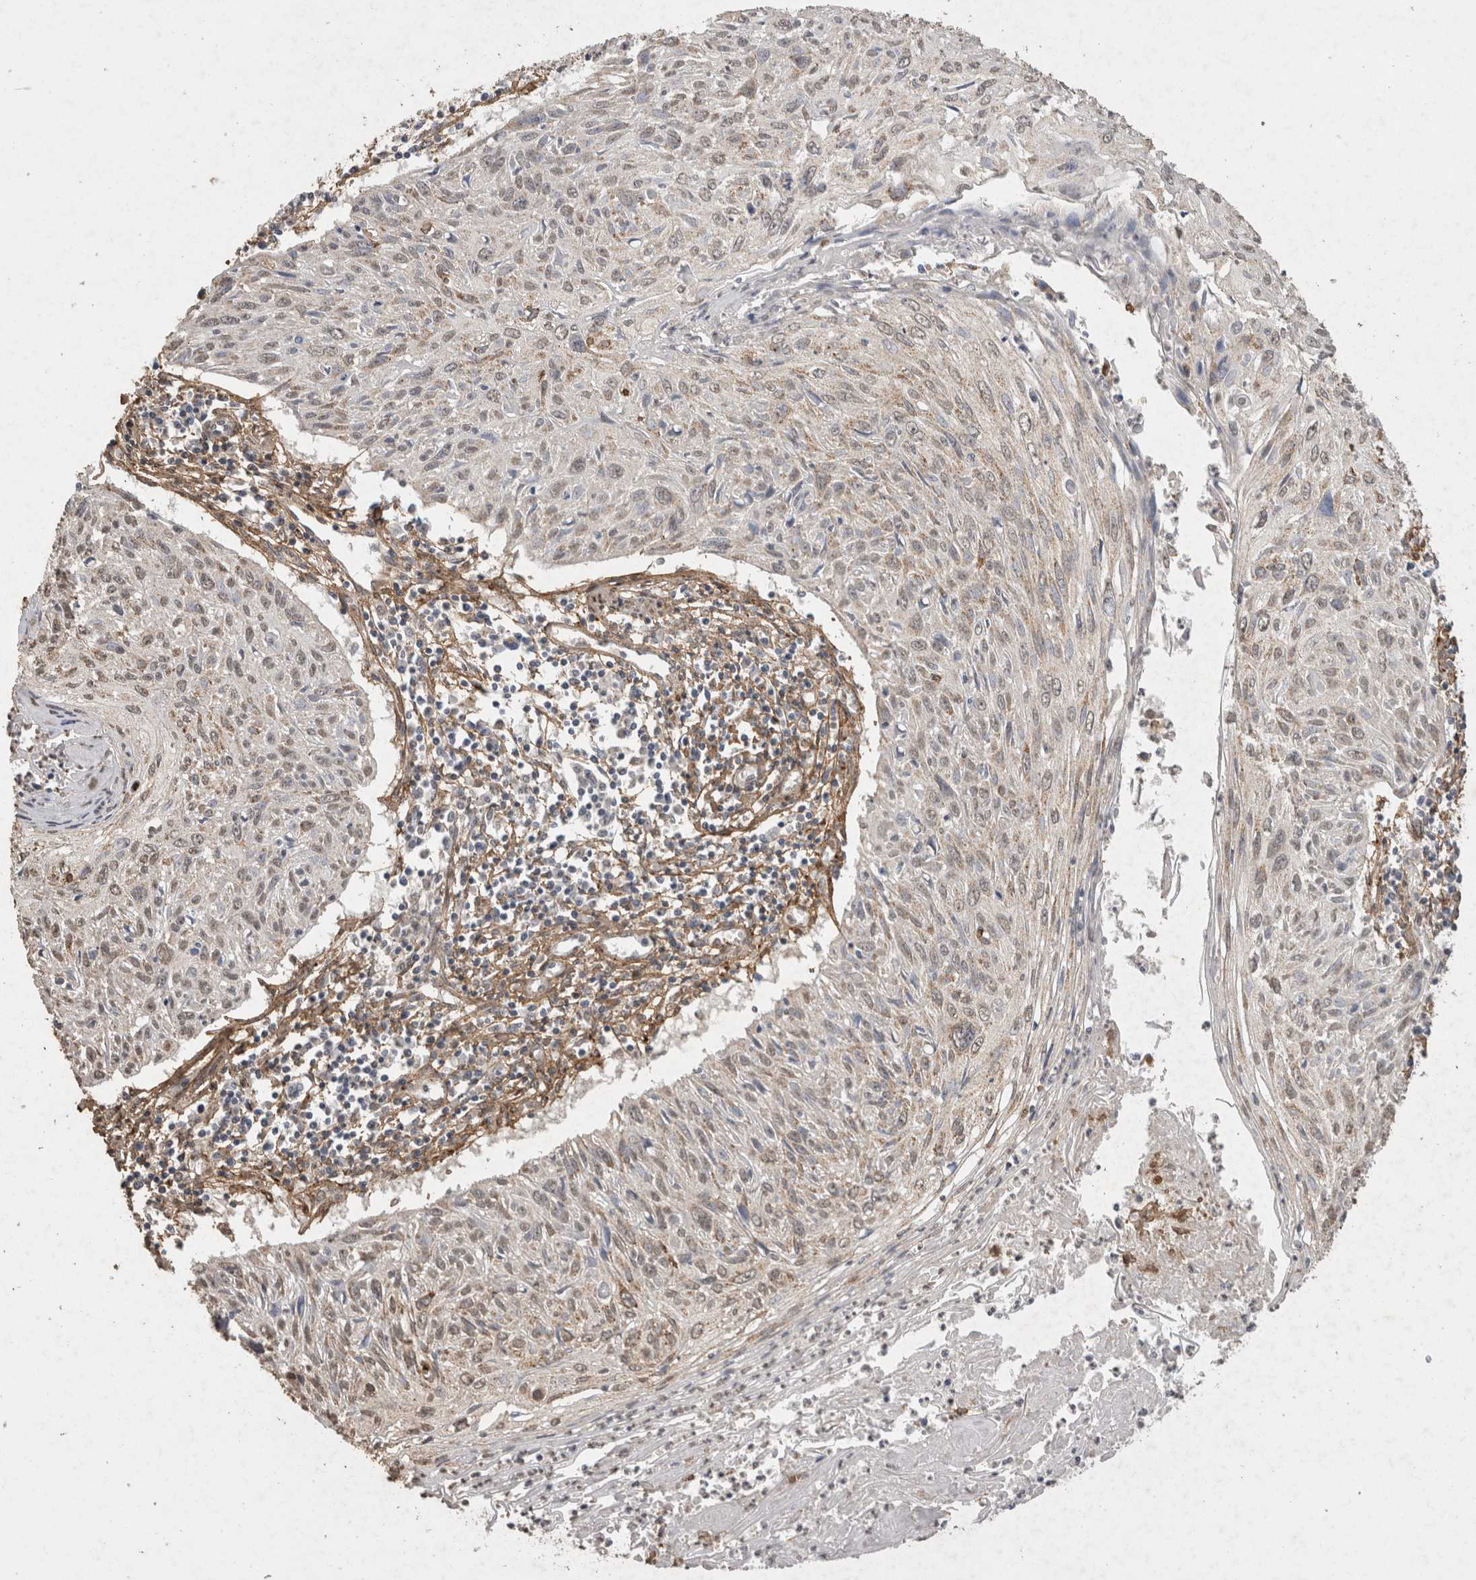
{"staining": {"intensity": "weak", "quantity": "25%-75%", "location": "cytoplasmic/membranous"}, "tissue": "cervical cancer", "cell_type": "Tumor cells", "image_type": "cancer", "snomed": [{"axis": "morphology", "description": "Squamous cell carcinoma, NOS"}, {"axis": "topography", "description": "Cervix"}], "caption": "Brown immunohistochemical staining in human cervical squamous cell carcinoma displays weak cytoplasmic/membranous positivity in approximately 25%-75% of tumor cells.", "gene": "C1QTNF5", "patient": {"sex": "female", "age": 51}}